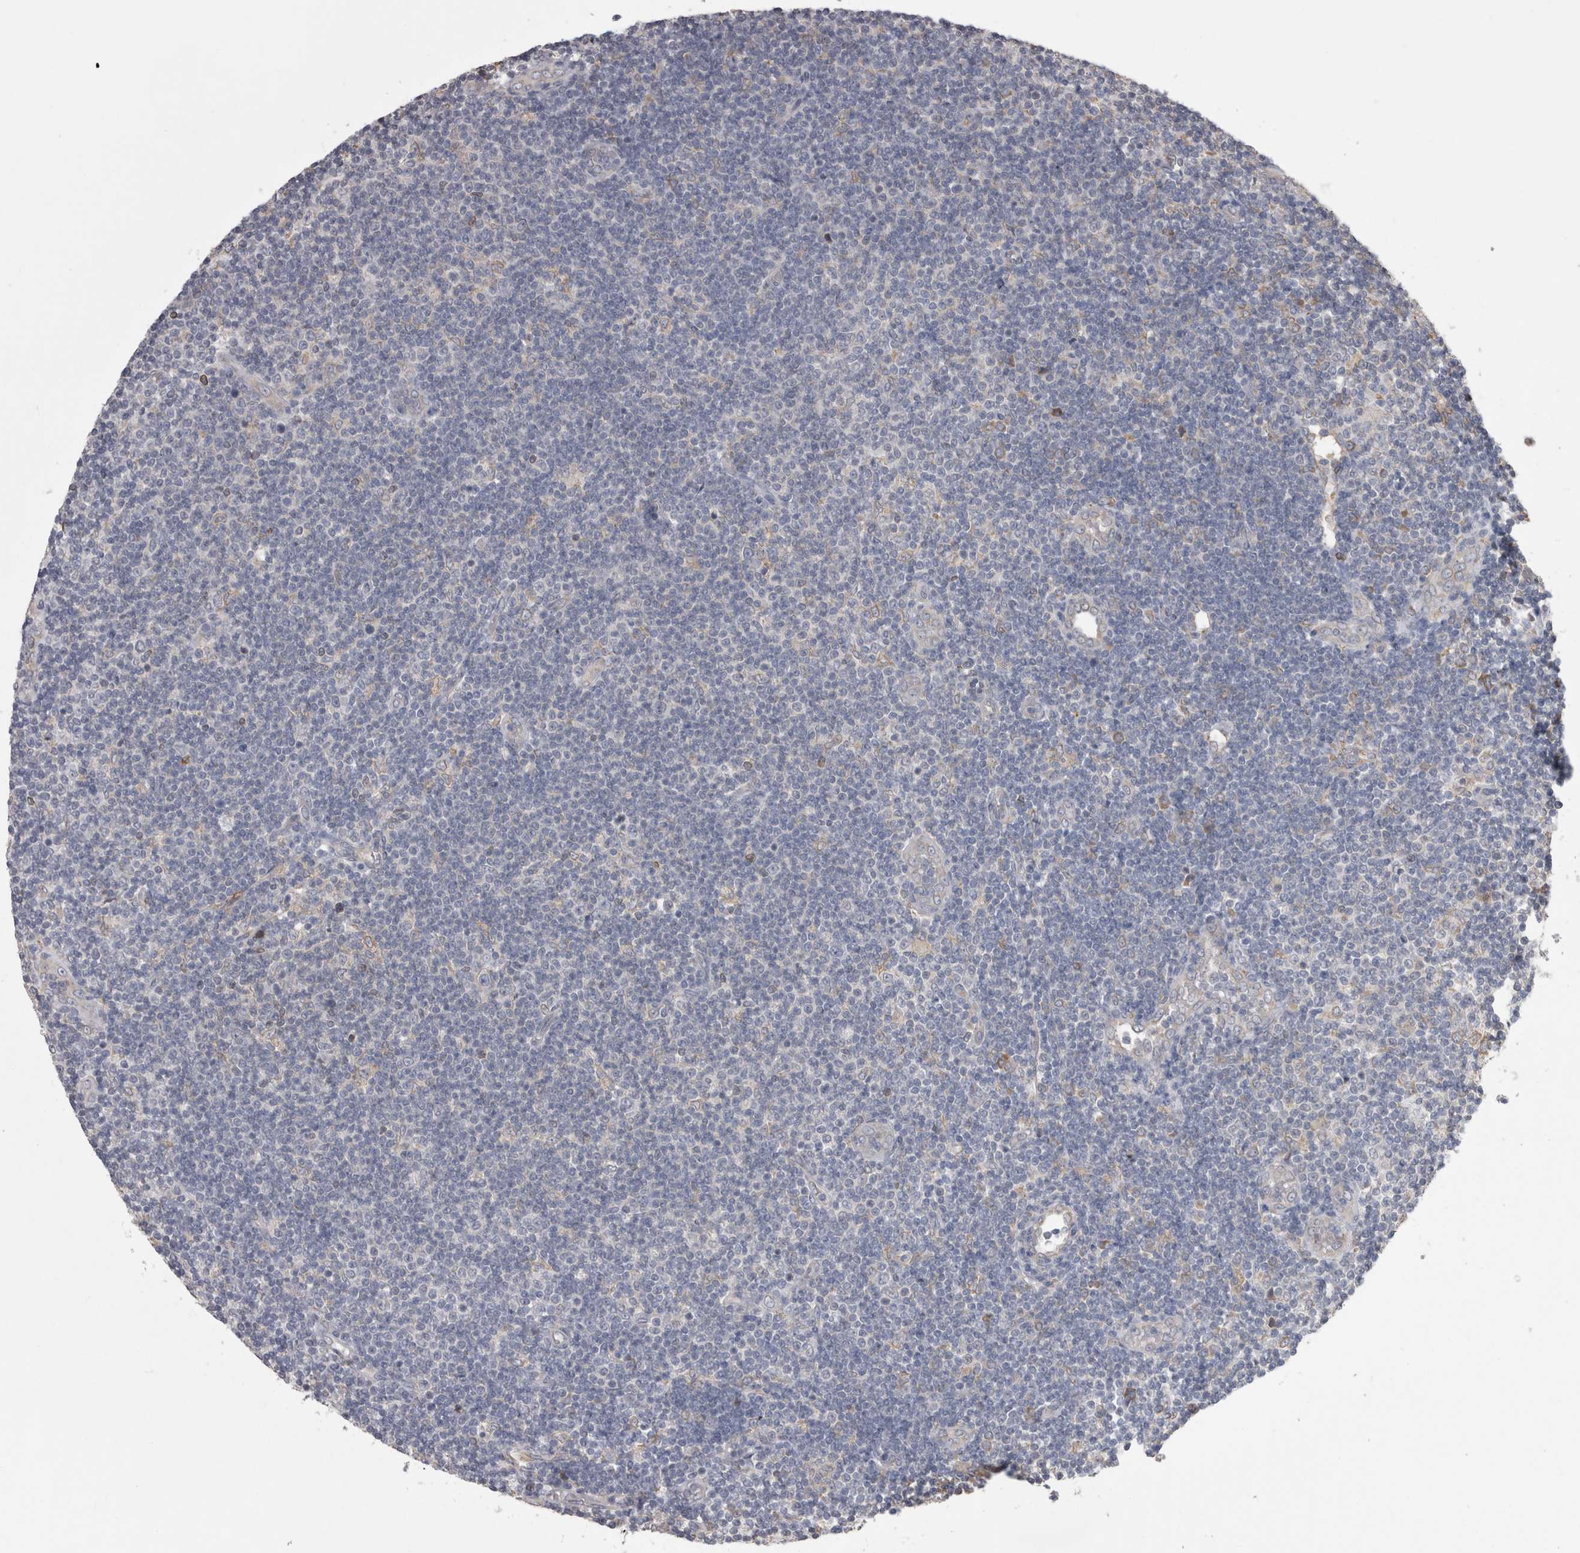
{"staining": {"intensity": "negative", "quantity": "none", "location": "none"}, "tissue": "lymphoma", "cell_type": "Tumor cells", "image_type": "cancer", "snomed": [{"axis": "morphology", "description": "Malignant lymphoma, non-Hodgkin's type, Low grade"}, {"axis": "topography", "description": "Lymph node"}], "caption": "There is no significant expression in tumor cells of malignant lymphoma, non-Hodgkin's type (low-grade).", "gene": "PON2", "patient": {"sex": "male", "age": 83}}